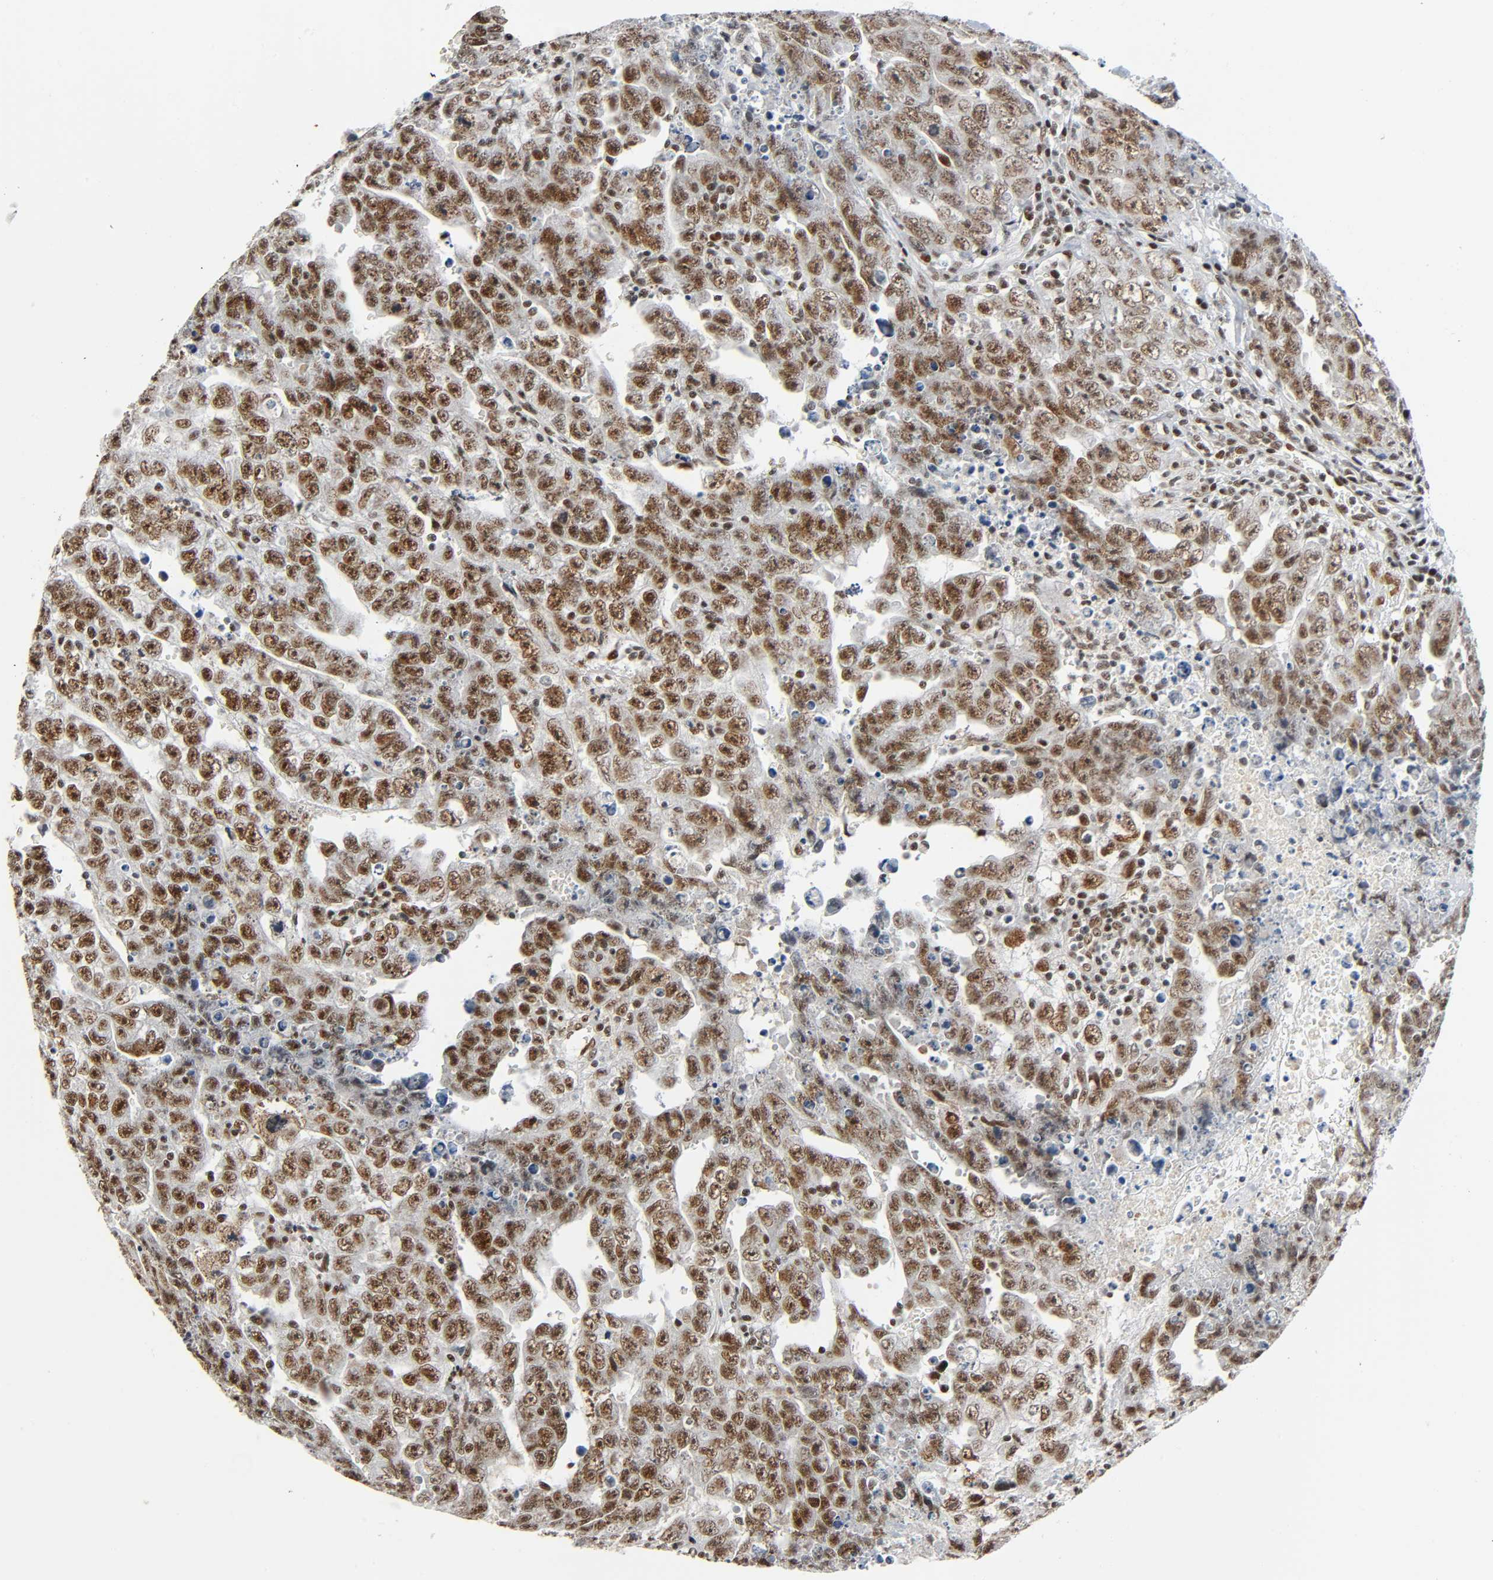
{"staining": {"intensity": "strong", "quantity": ">75%", "location": "nuclear"}, "tissue": "testis cancer", "cell_type": "Tumor cells", "image_type": "cancer", "snomed": [{"axis": "morphology", "description": "Carcinoma, Embryonal, NOS"}, {"axis": "topography", "description": "Testis"}], "caption": "Testis embryonal carcinoma tissue shows strong nuclear positivity in approximately >75% of tumor cells, visualized by immunohistochemistry. The protein of interest is shown in brown color, while the nuclei are stained blue.", "gene": "CDK9", "patient": {"sex": "male", "age": 28}}